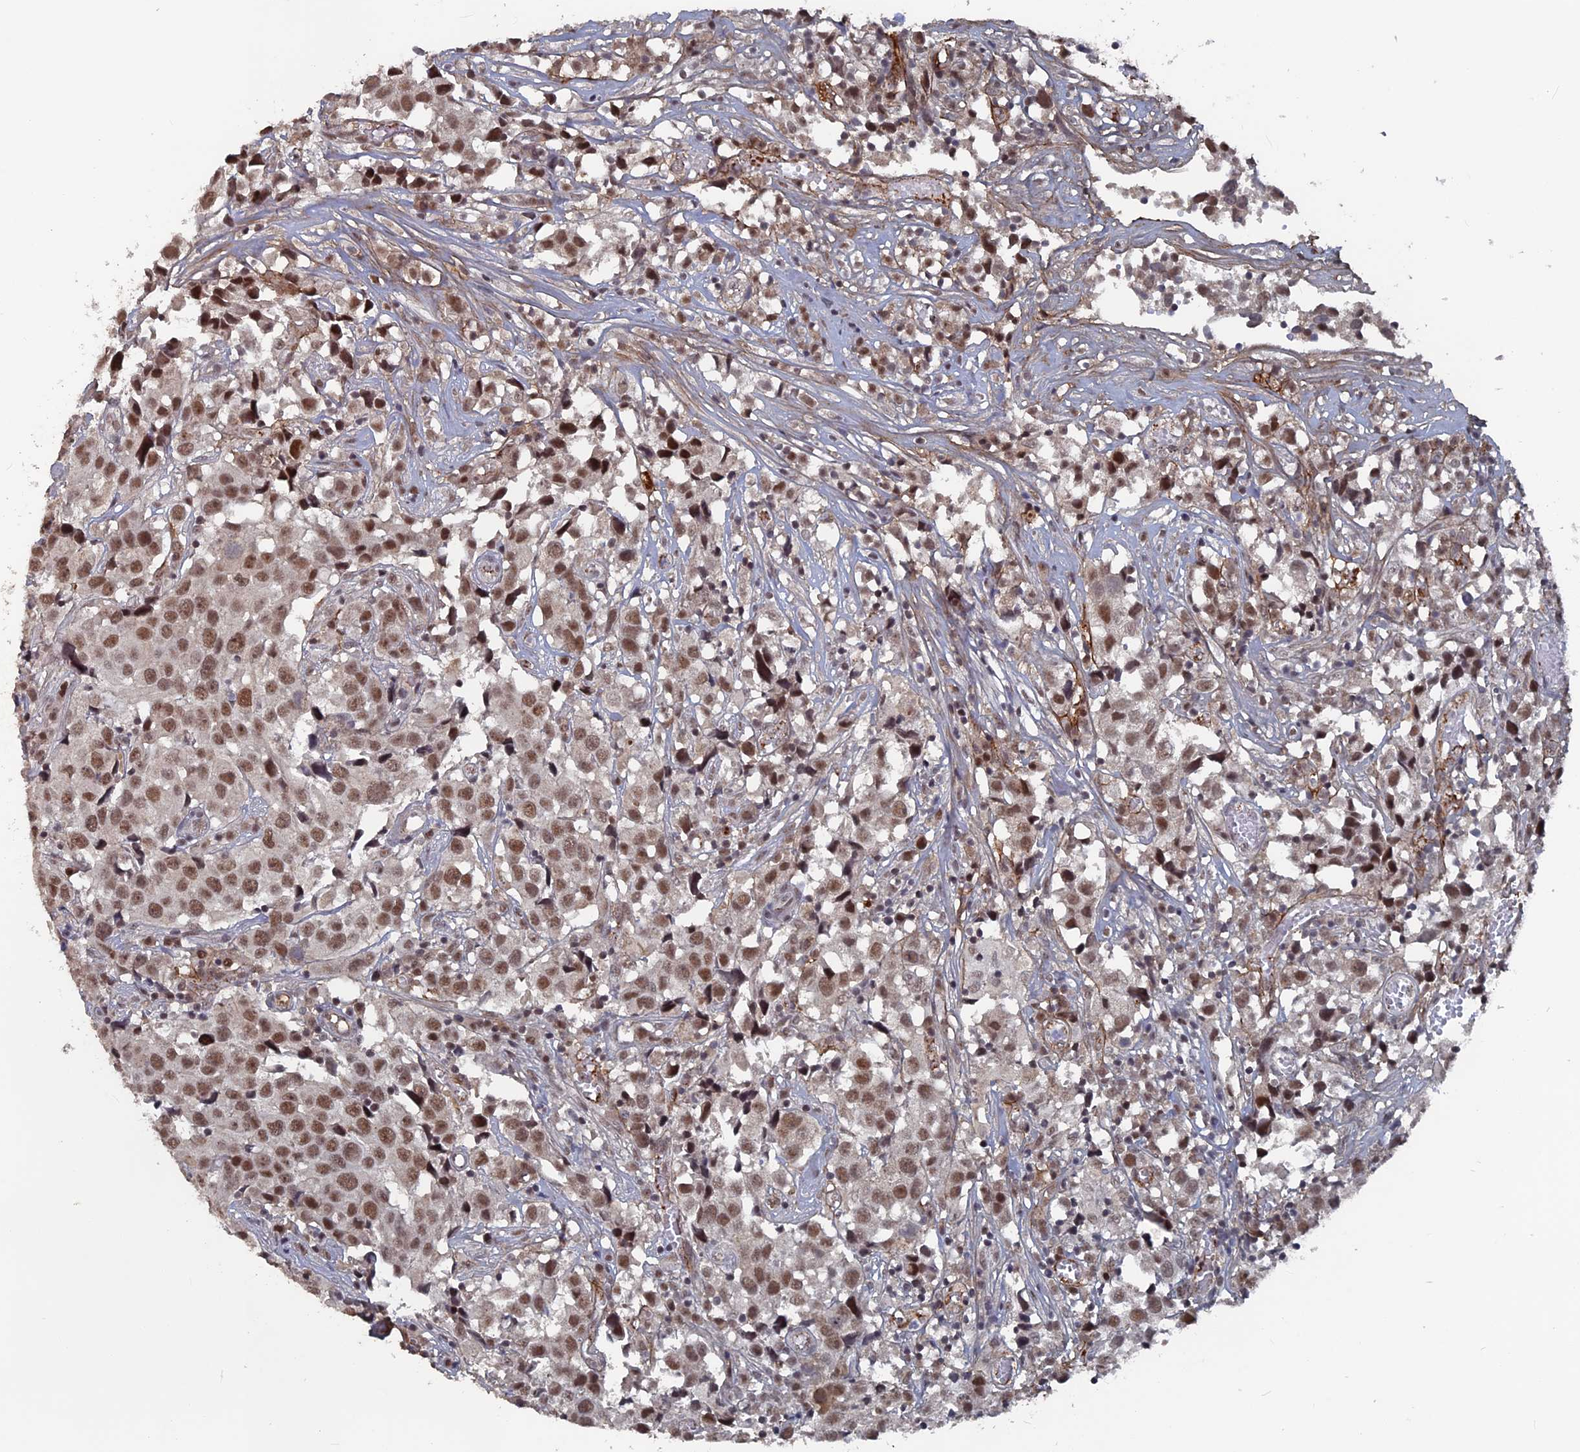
{"staining": {"intensity": "moderate", "quantity": ">75%", "location": "nuclear"}, "tissue": "urothelial cancer", "cell_type": "Tumor cells", "image_type": "cancer", "snomed": [{"axis": "morphology", "description": "Urothelial carcinoma, High grade"}, {"axis": "topography", "description": "Urinary bladder"}], "caption": "Urothelial cancer was stained to show a protein in brown. There is medium levels of moderate nuclear positivity in about >75% of tumor cells.", "gene": "SH3D21", "patient": {"sex": "female", "age": 75}}